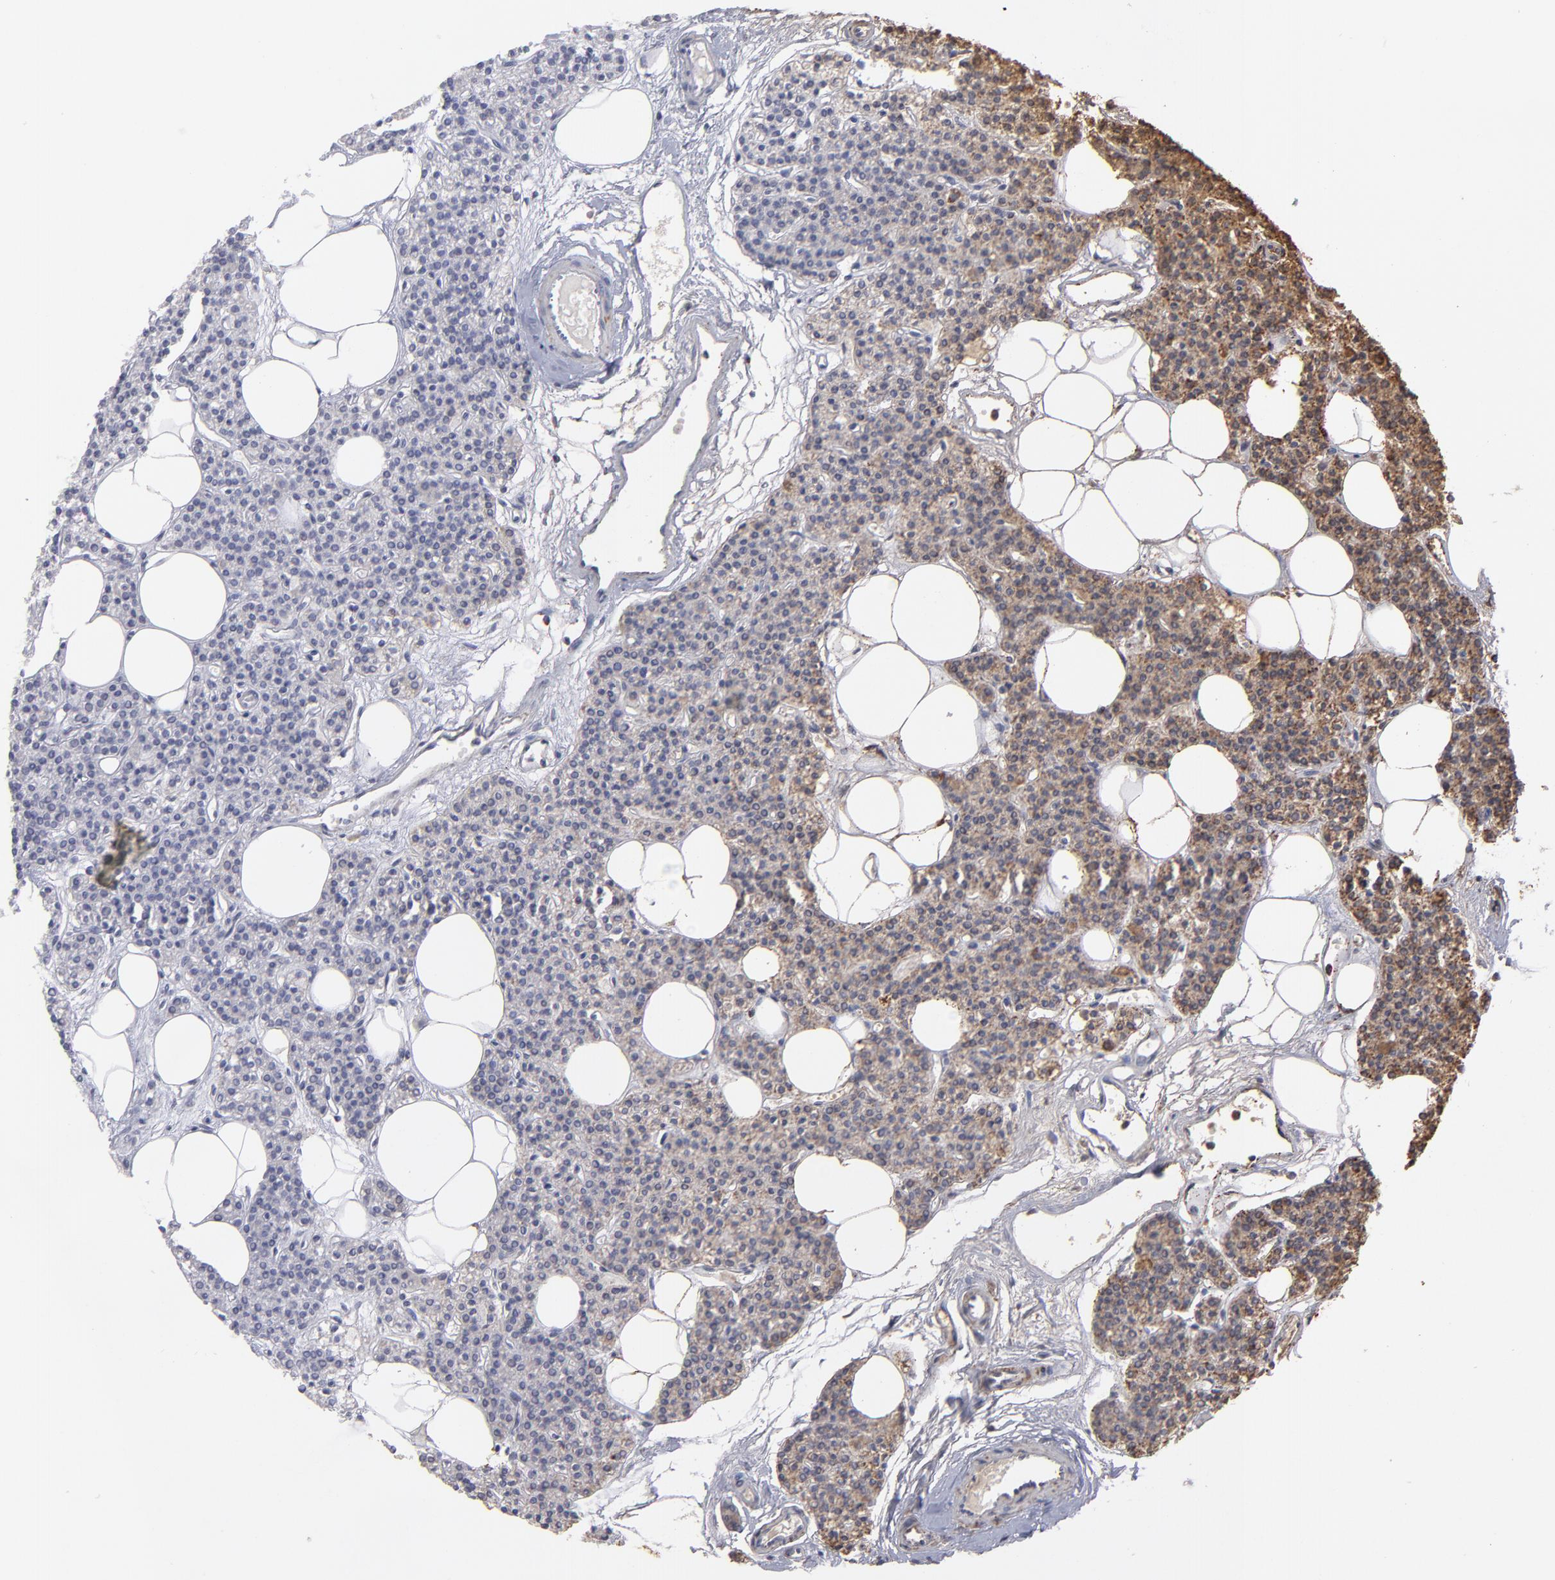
{"staining": {"intensity": "strong", "quantity": ">75%", "location": "cytoplasmic/membranous"}, "tissue": "parathyroid gland", "cell_type": "Glandular cells", "image_type": "normal", "snomed": [{"axis": "morphology", "description": "Normal tissue, NOS"}, {"axis": "topography", "description": "Parathyroid gland"}], "caption": "High-power microscopy captured an immunohistochemistry histopathology image of unremarkable parathyroid gland, revealing strong cytoplasmic/membranous expression in approximately >75% of glandular cells.", "gene": "SOD2", "patient": {"sex": "male", "age": 24}}